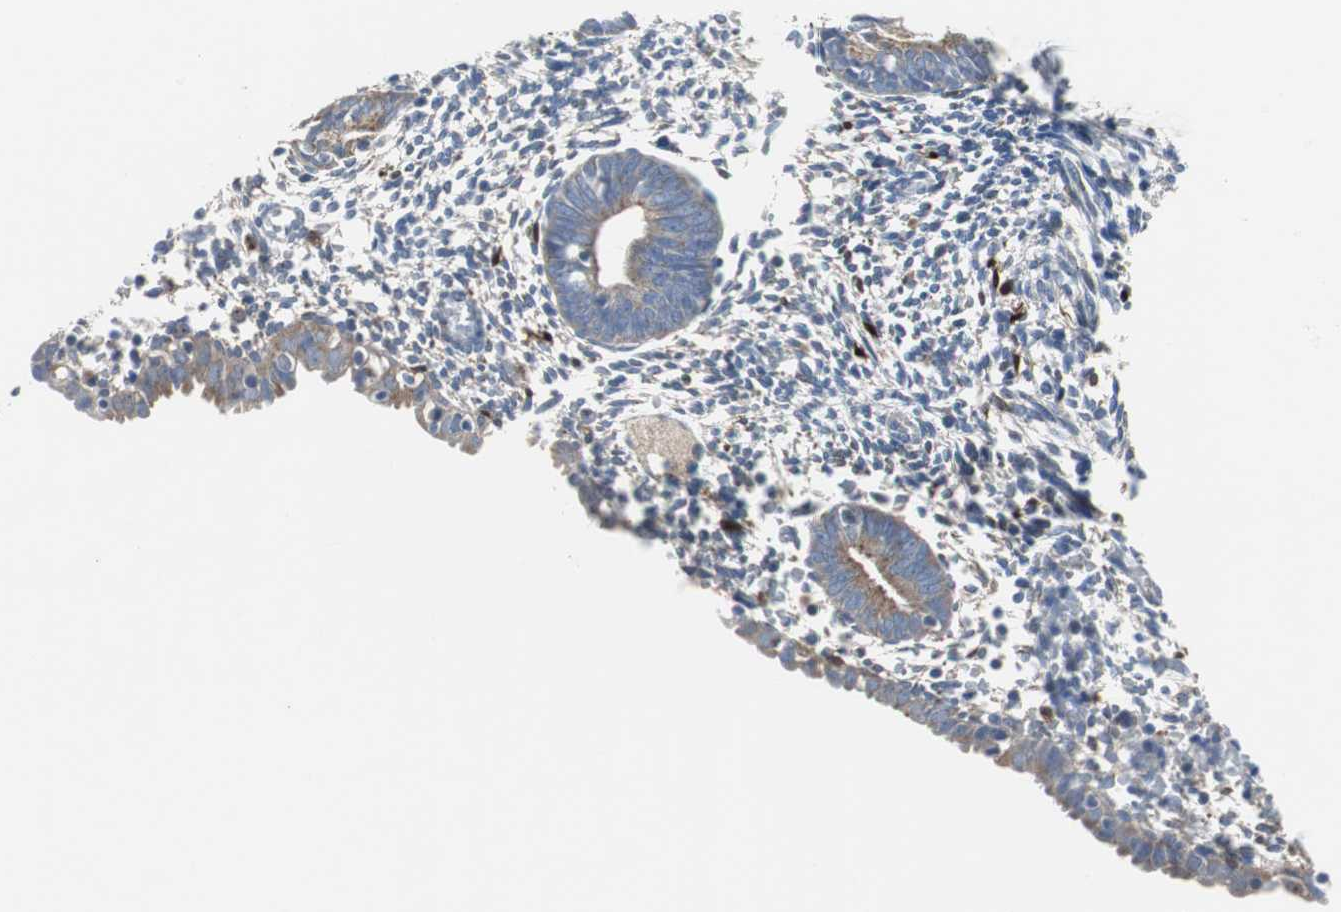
{"staining": {"intensity": "negative", "quantity": "none", "location": "none"}, "tissue": "endometrium", "cell_type": "Cells in endometrial stroma", "image_type": "normal", "snomed": [{"axis": "morphology", "description": "Normal tissue, NOS"}, {"axis": "morphology", "description": "Atrophy, NOS"}, {"axis": "topography", "description": "Uterus"}, {"axis": "topography", "description": "Endometrium"}], "caption": "The micrograph demonstrates no staining of cells in endometrial stroma in normal endometrium. (Brightfield microscopy of DAB immunohistochemistry (IHC) at high magnification).", "gene": "CALB2", "patient": {"sex": "female", "age": 68}}